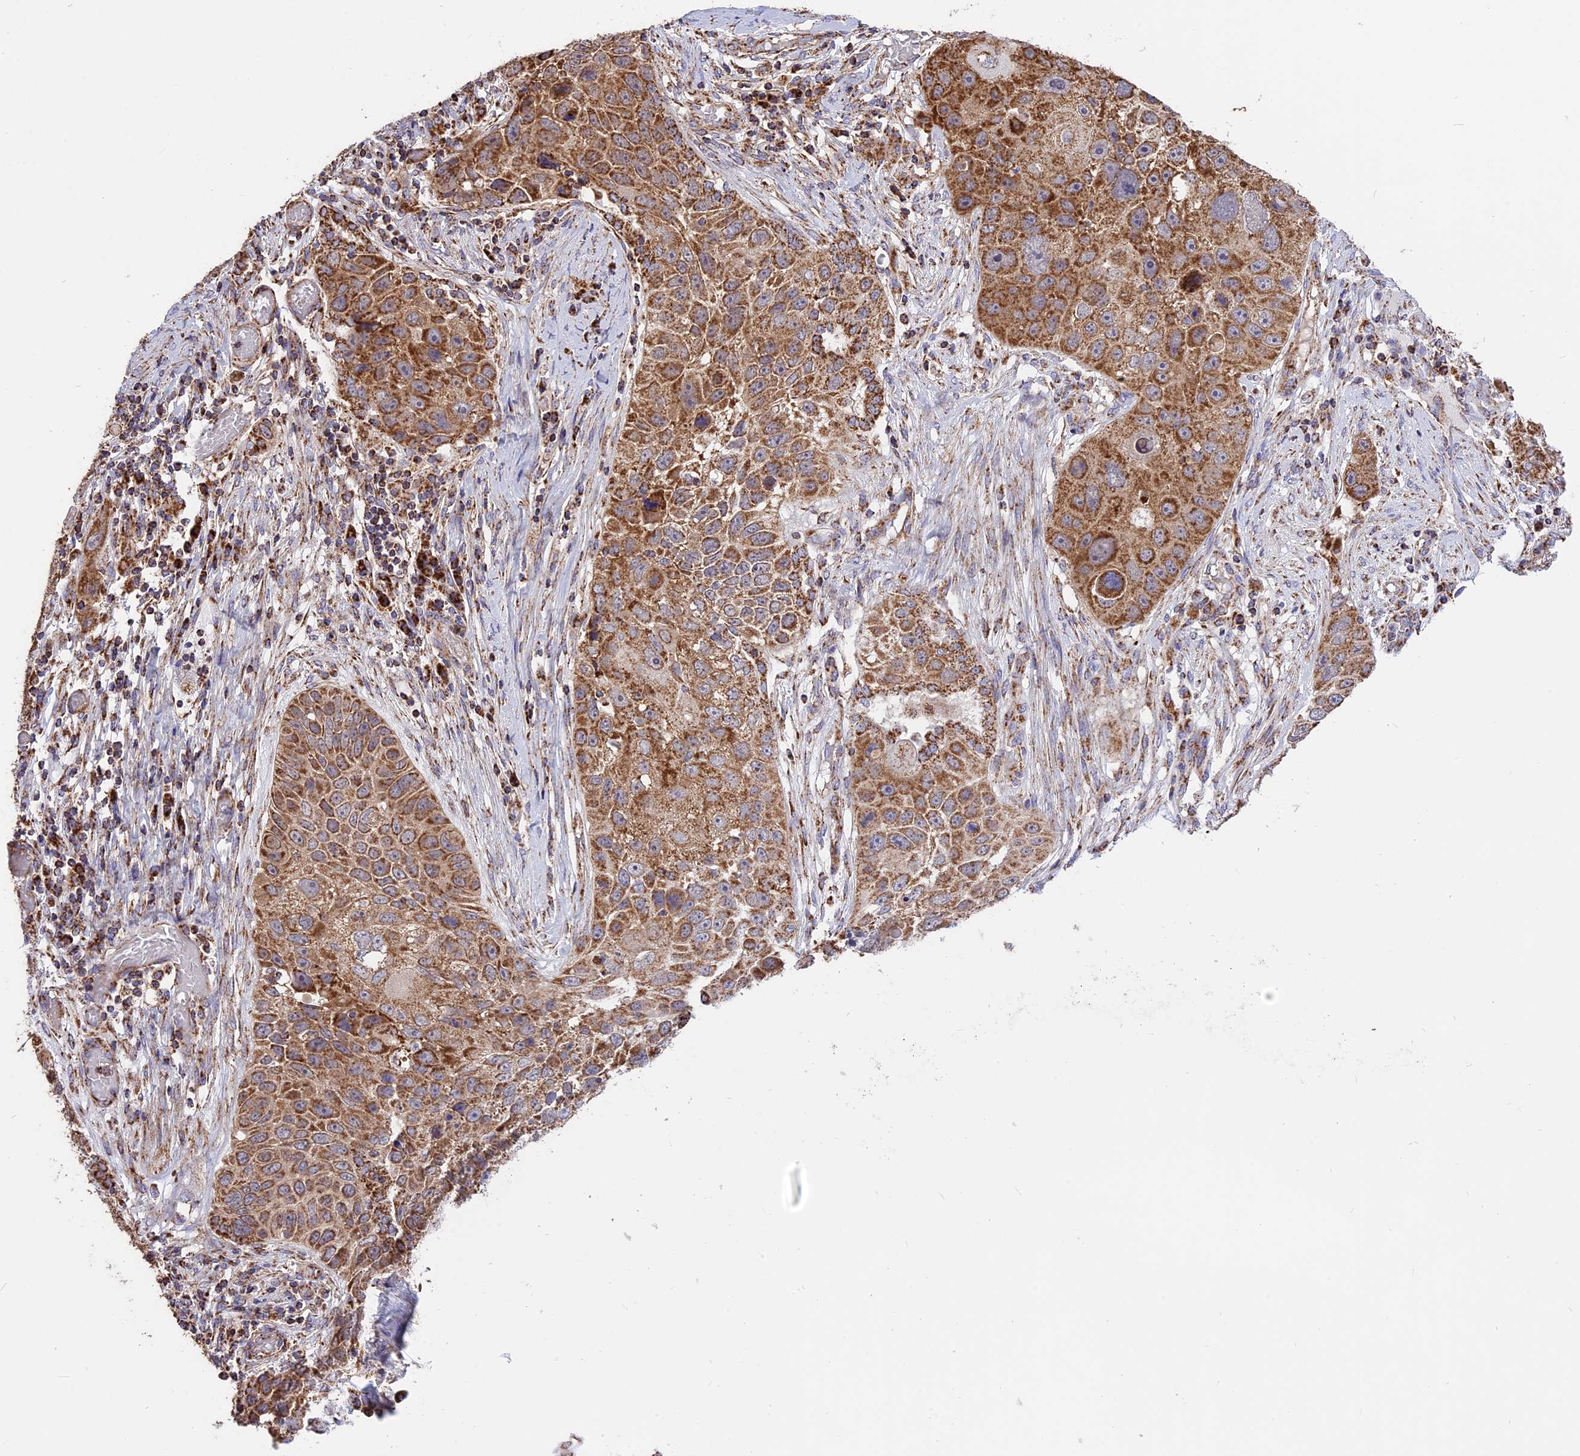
{"staining": {"intensity": "moderate", "quantity": ">75%", "location": "cytoplasmic/membranous"}, "tissue": "lung cancer", "cell_type": "Tumor cells", "image_type": "cancer", "snomed": [{"axis": "morphology", "description": "Adenocarcinoma, NOS"}, {"axis": "topography", "description": "Lung"}], "caption": "Human lung cancer stained with a protein marker exhibits moderate staining in tumor cells.", "gene": "TTC4", "patient": {"sex": "male", "age": 64}}